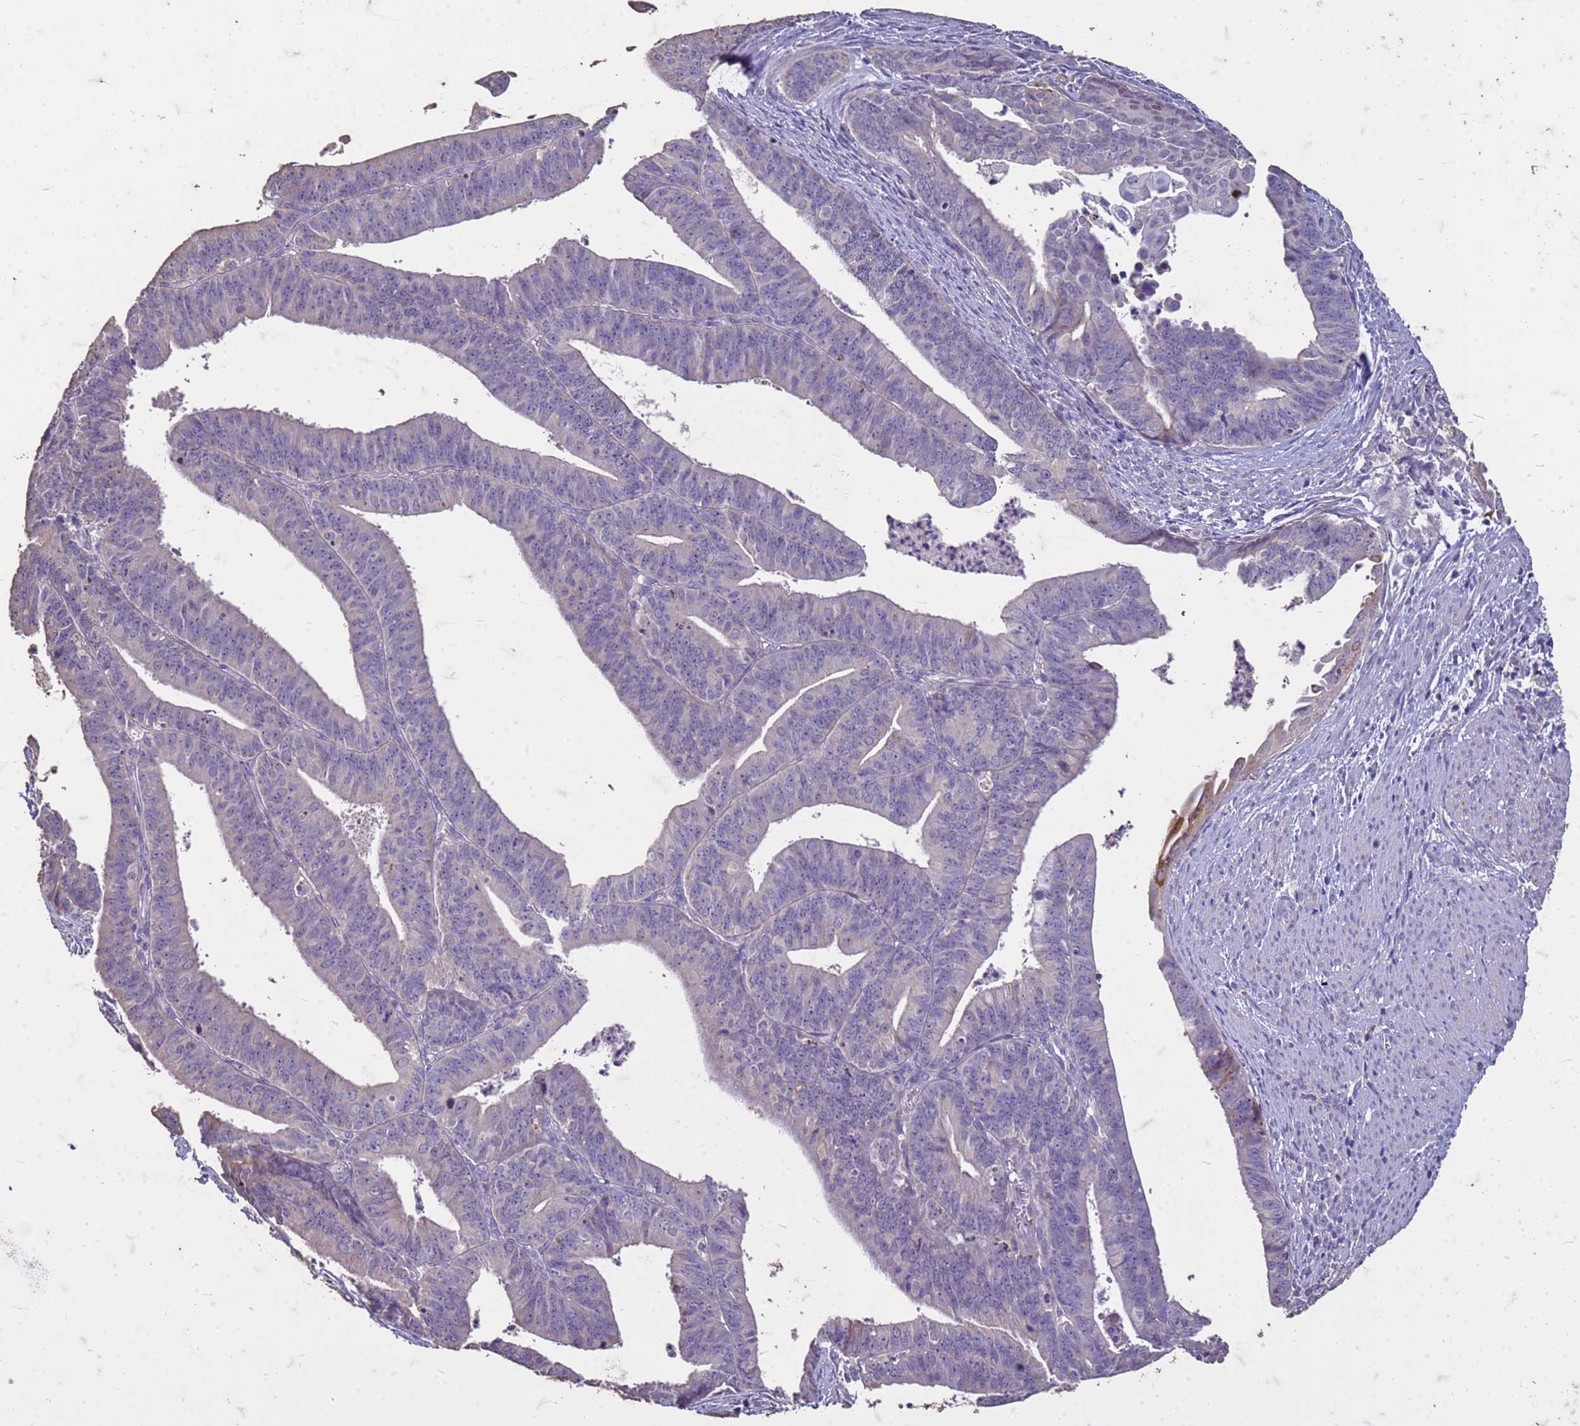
{"staining": {"intensity": "negative", "quantity": "none", "location": "none"}, "tissue": "endometrial cancer", "cell_type": "Tumor cells", "image_type": "cancer", "snomed": [{"axis": "morphology", "description": "Adenocarcinoma, NOS"}, {"axis": "topography", "description": "Endometrium"}], "caption": "A histopathology image of human endometrial cancer (adenocarcinoma) is negative for staining in tumor cells.", "gene": "FAM184B", "patient": {"sex": "female", "age": 73}}